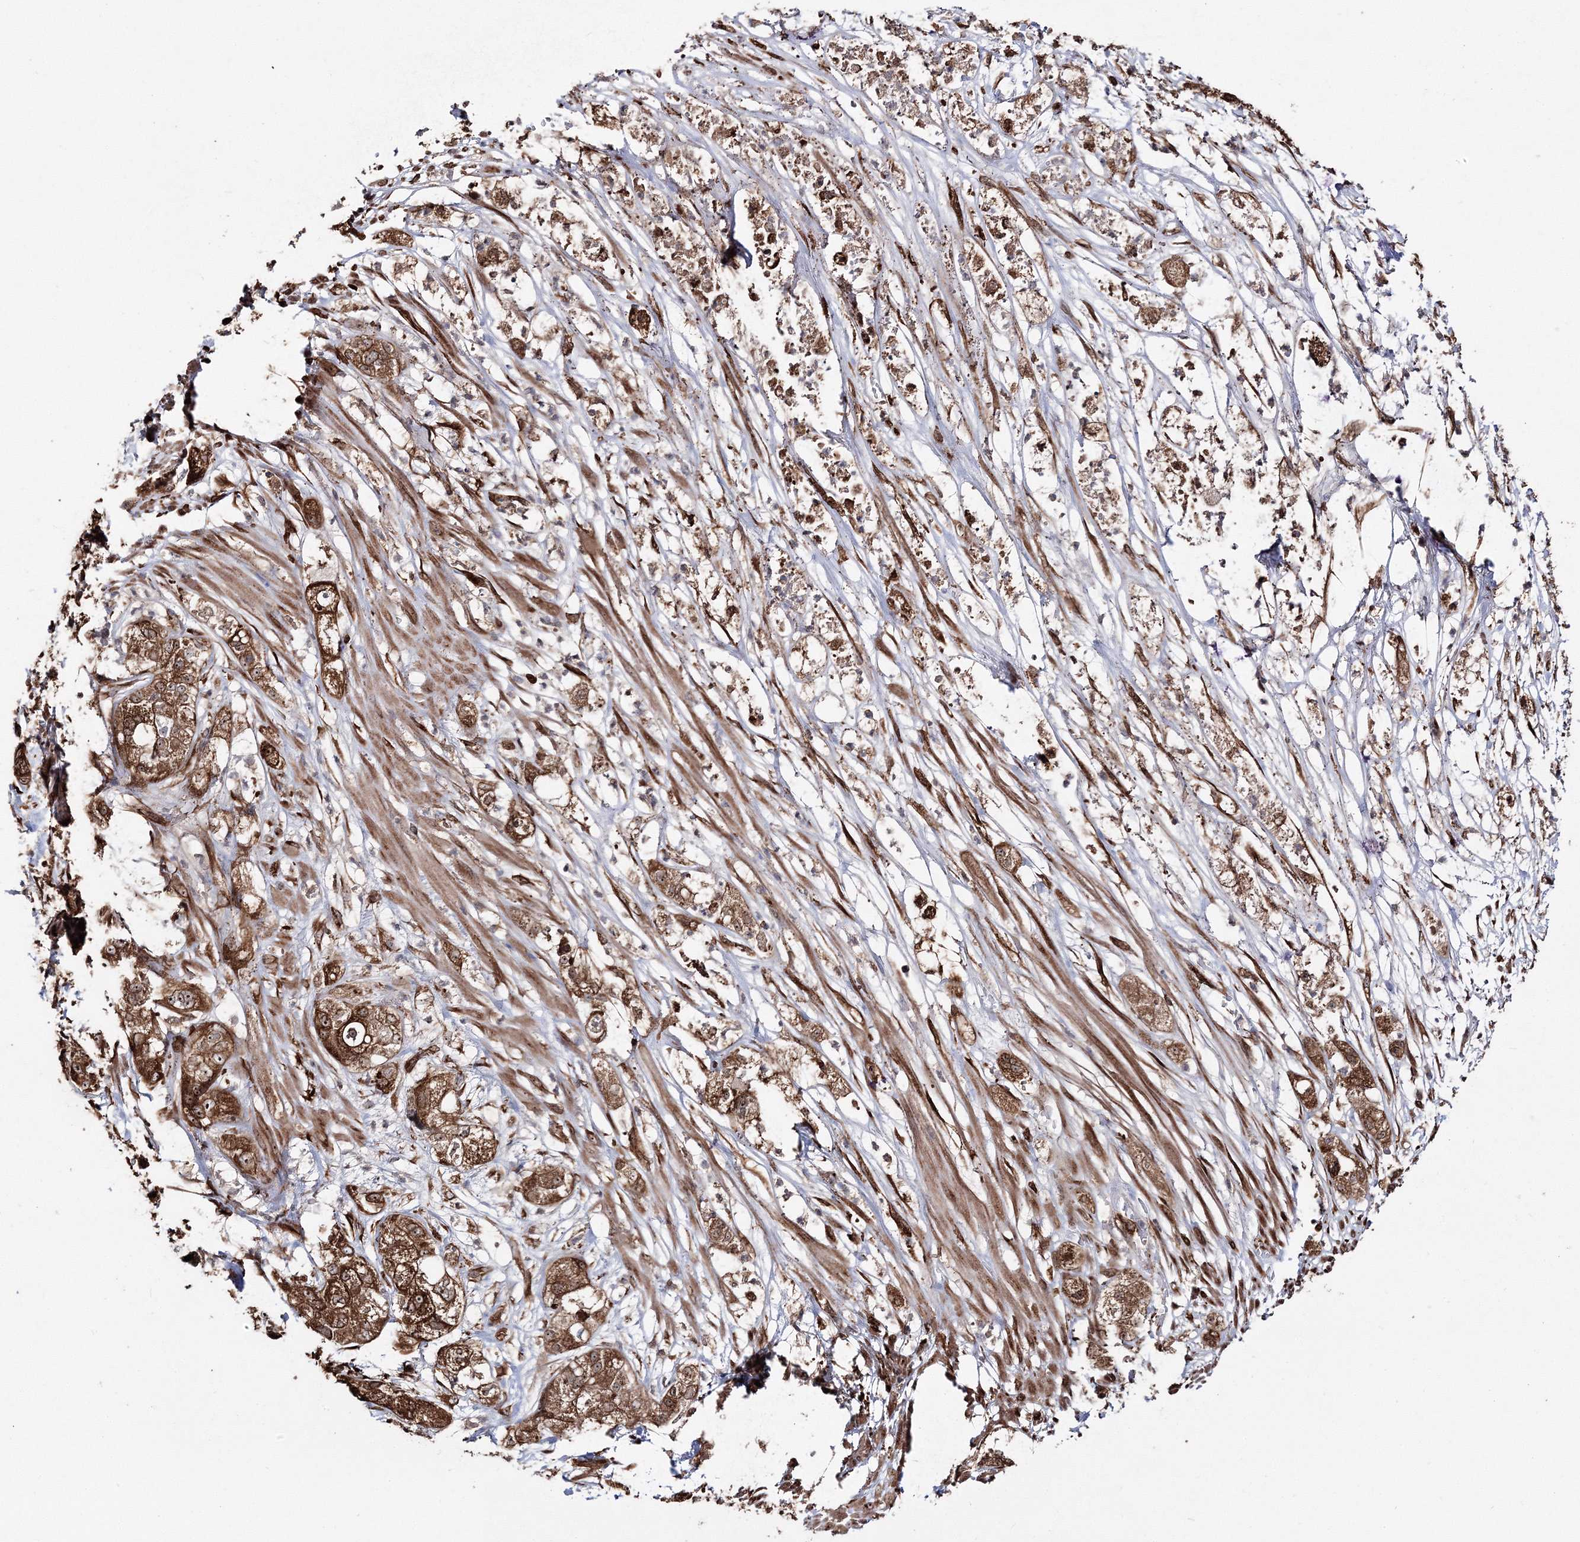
{"staining": {"intensity": "strong", "quantity": ">75%", "location": "cytoplasmic/membranous,nuclear"}, "tissue": "pancreatic cancer", "cell_type": "Tumor cells", "image_type": "cancer", "snomed": [{"axis": "morphology", "description": "Adenocarcinoma, NOS"}, {"axis": "topography", "description": "Pancreas"}], "caption": "The micrograph demonstrates staining of pancreatic adenocarcinoma, revealing strong cytoplasmic/membranous and nuclear protein expression (brown color) within tumor cells.", "gene": "SCRN3", "patient": {"sex": "female", "age": 78}}